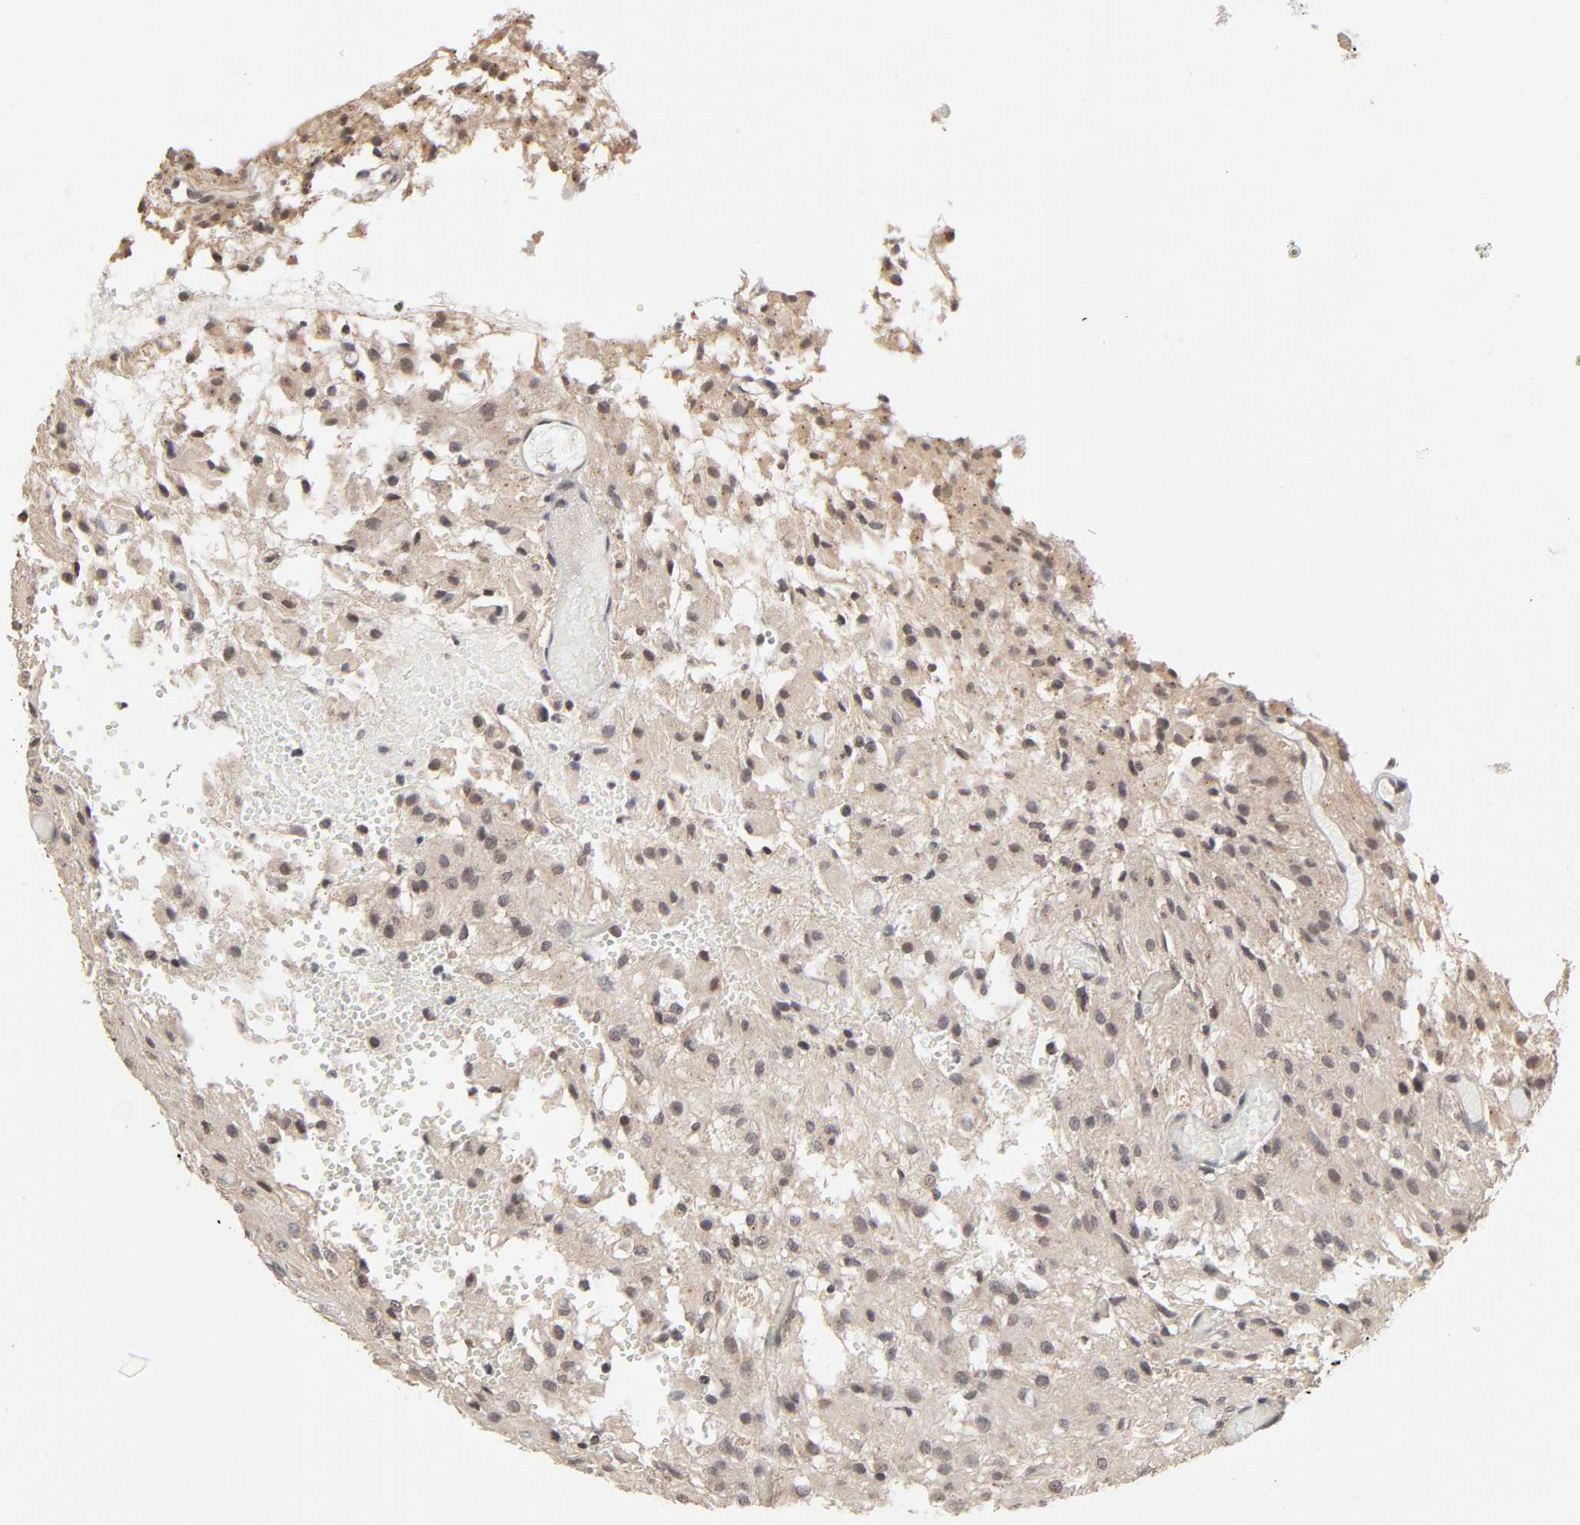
{"staining": {"intensity": "moderate", "quantity": "<25%", "location": "cytoplasmic/membranous"}, "tissue": "glioma", "cell_type": "Tumor cells", "image_type": "cancer", "snomed": [{"axis": "morphology", "description": "Glioma, malignant, High grade"}, {"axis": "topography", "description": "Brain"}], "caption": "Protein analysis of glioma tissue demonstrates moderate cytoplasmic/membranous positivity in about <25% of tumor cells.", "gene": "AUH", "patient": {"sex": "female", "age": 59}}